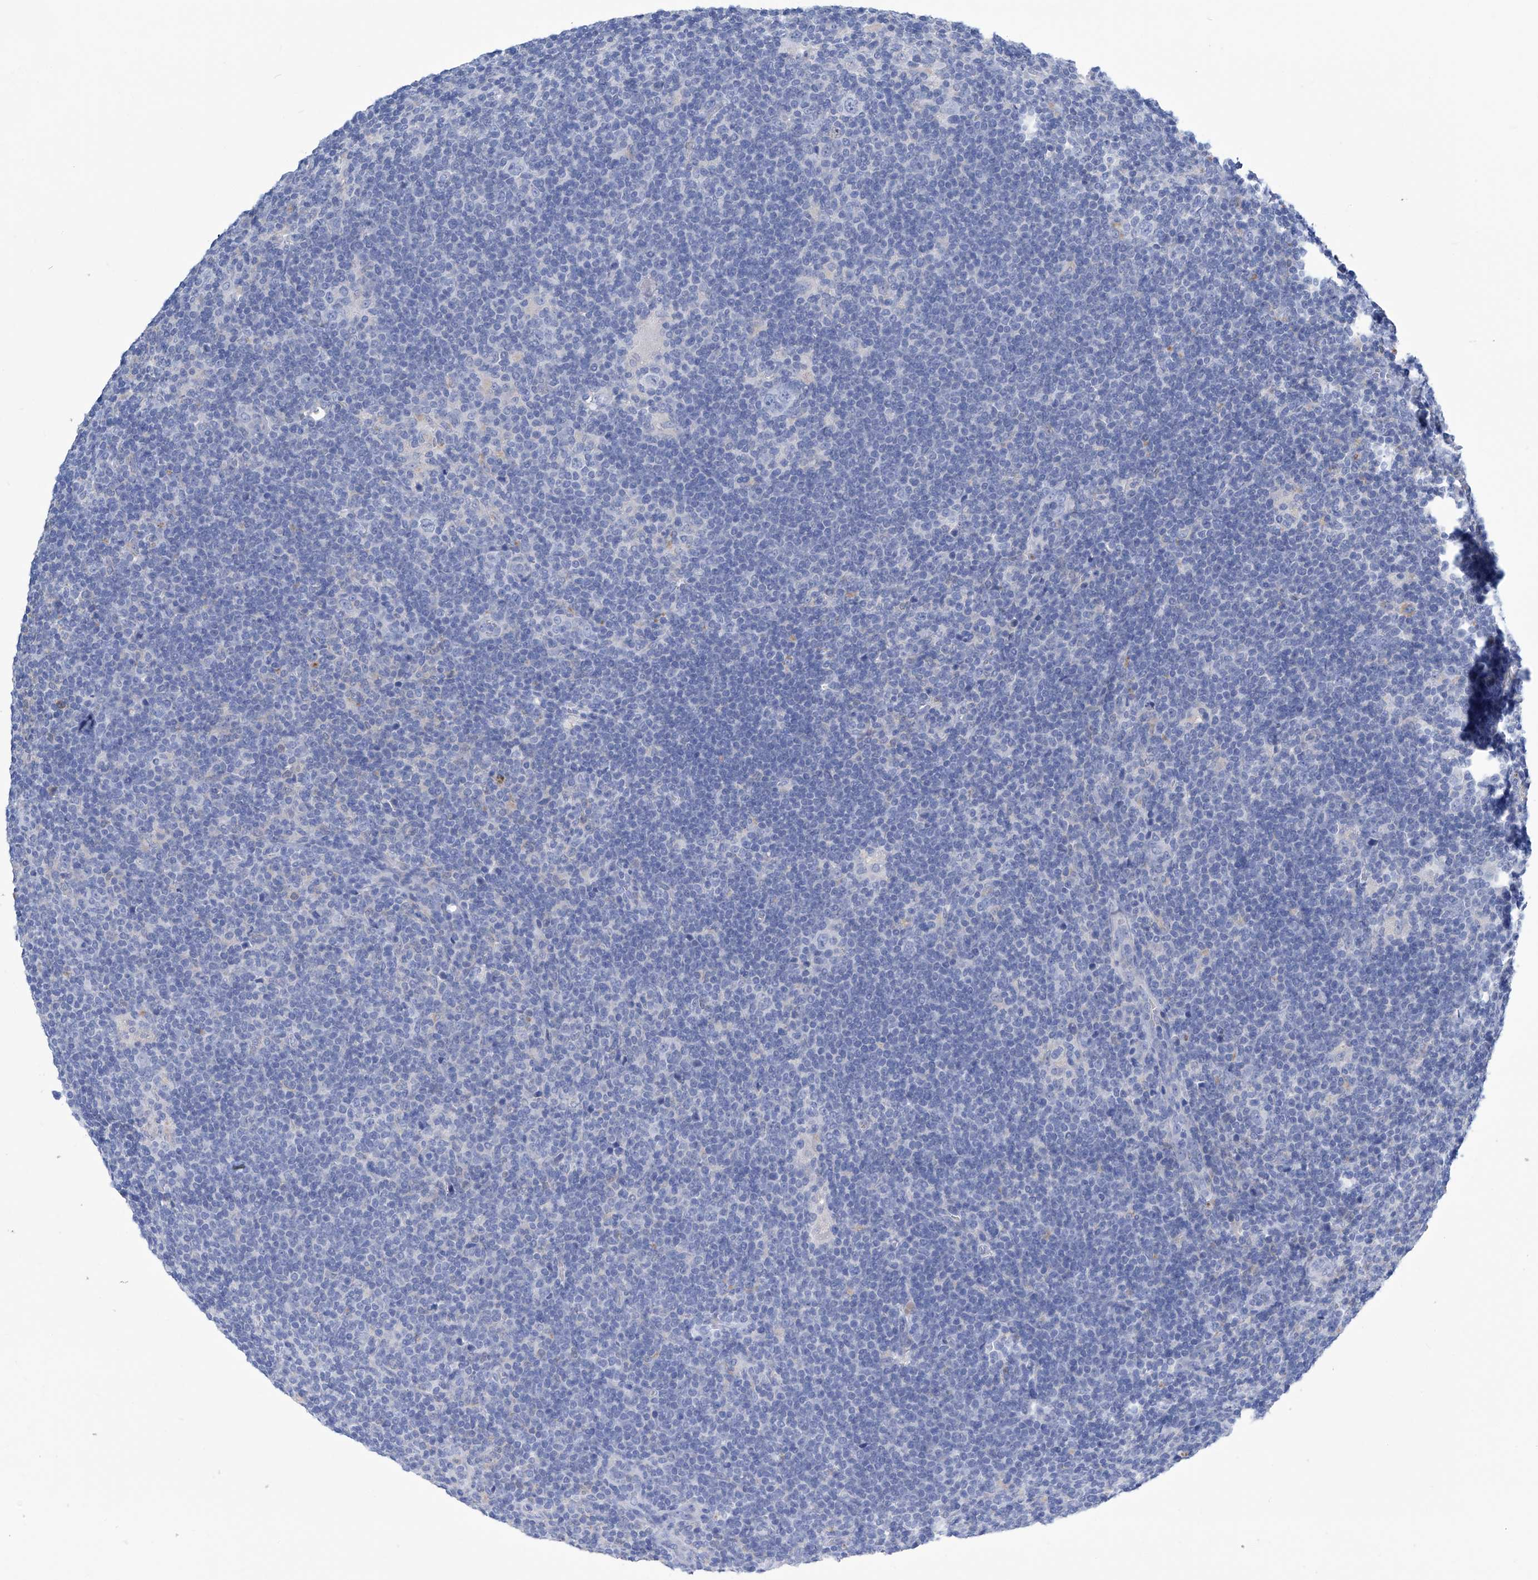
{"staining": {"intensity": "negative", "quantity": "none", "location": "none"}, "tissue": "lymphoma", "cell_type": "Tumor cells", "image_type": "cancer", "snomed": [{"axis": "morphology", "description": "Hodgkin's disease, NOS"}, {"axis": "topography", "description": "Lymph node"}], "caption": "Immunohistochemical staining of Hodgkin's disease demonstrates no significant staining in tumor cells. The staining was performed using DAB to visualize the protein expression in brown, while the nuclei were stained in blue with hematoxylin (Magnification: 20x).", "gene": "IMPA2", "patient": {"sex": "female", "age": 57}}